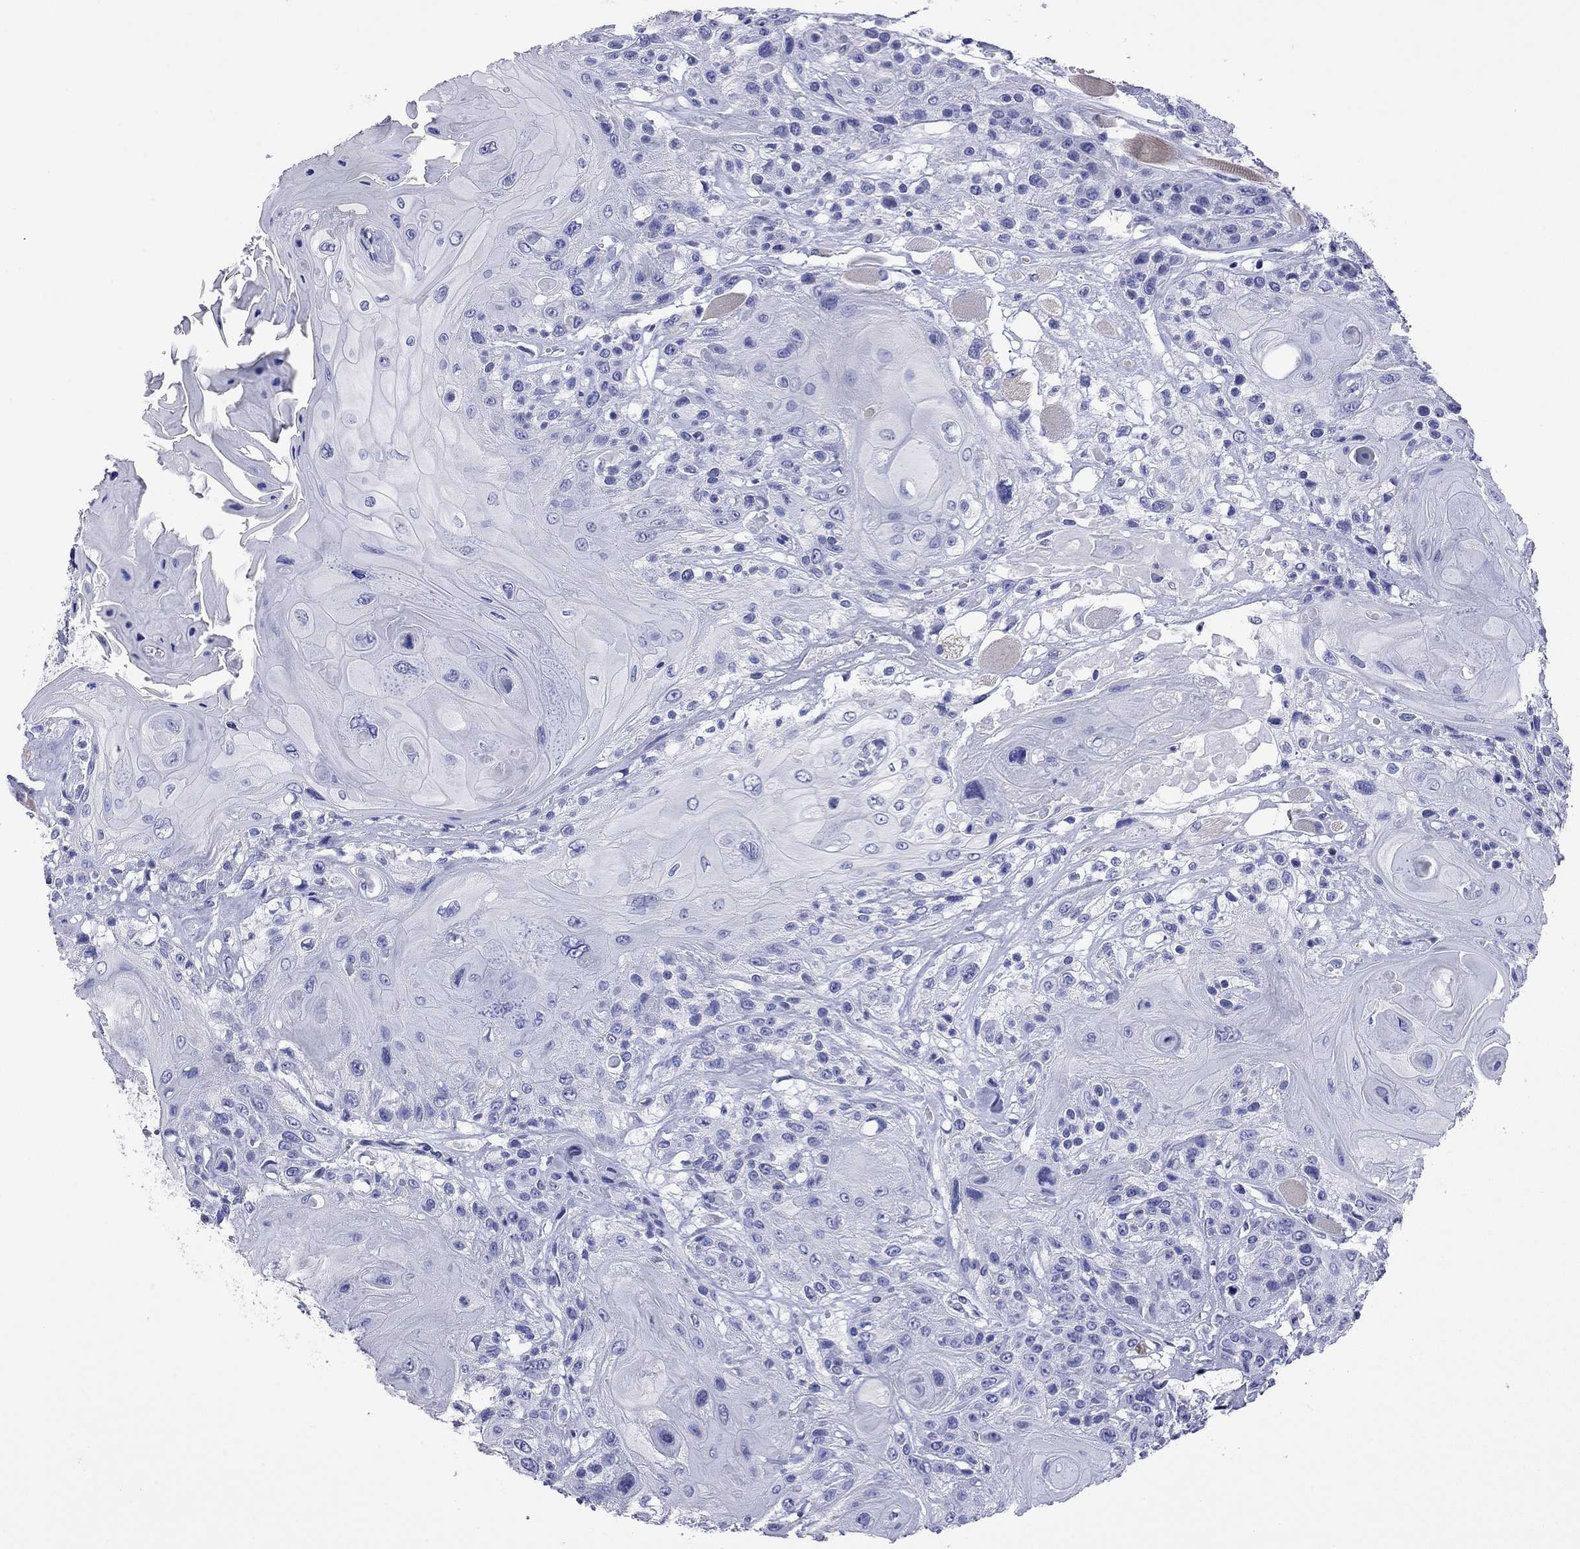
{"staining": {"intensity": "negative", "quantity": "none", "location": "none"}, "tissue": "head and neck cancer", "cell_type": "Tumor cells", "image_type": "cancer", "snomed": [{"axis": "morphology", "description": "Squamous cell carcinoma, NOS"}, {"axis": "topography", "description": "Head-Neck"}], "caption": "Immunohistochemistry histopathology image of human head and neck cancer stained for a protein (brown), which demonstrates no staining in tumor cells.", "gene": "KIAA2012", "patient": {"sex": "female", "age": 59}}